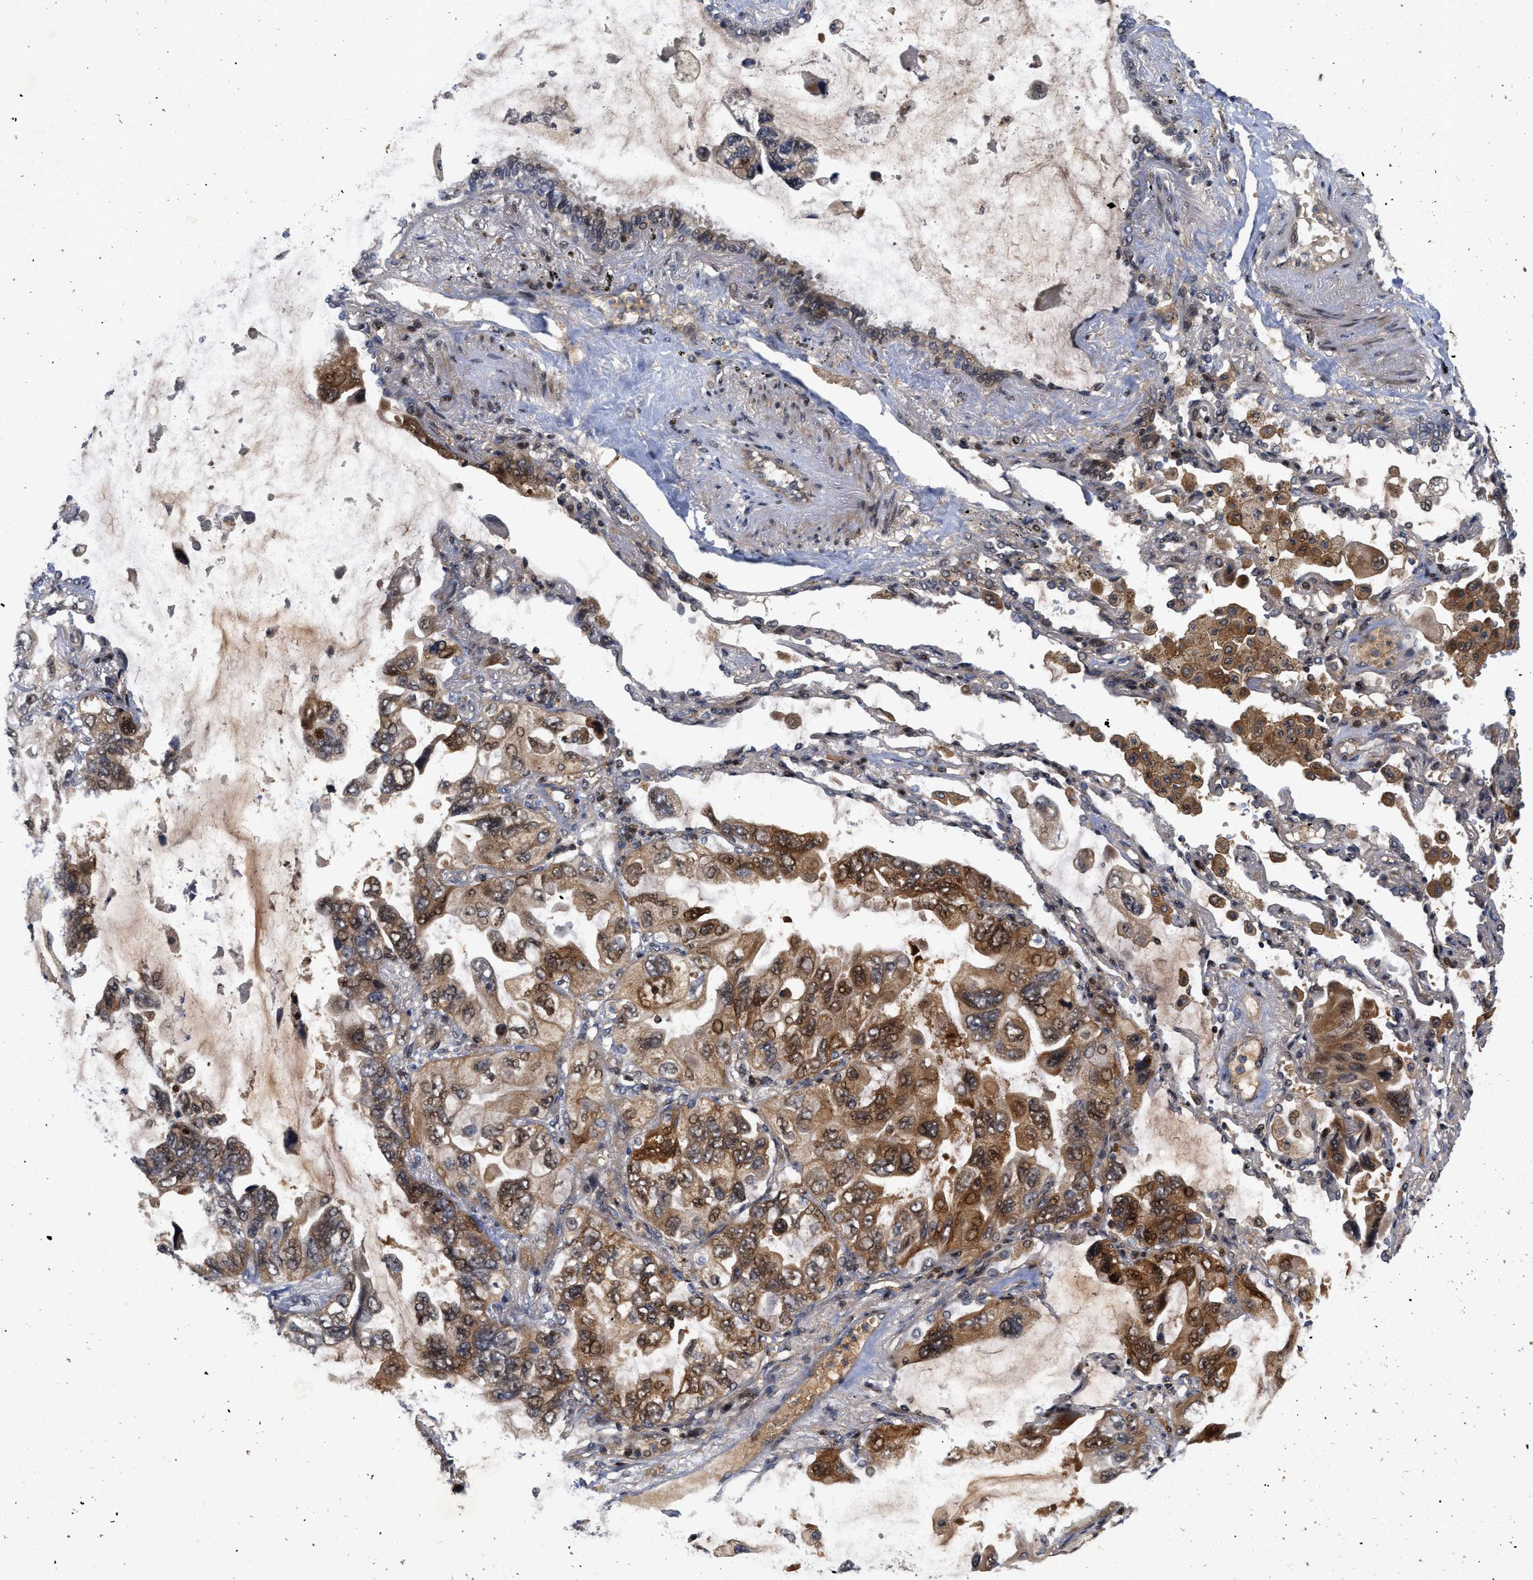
{"staining": {"intensity": "strong", "quantity": ">75%", "location": "cytoplasmic/membranous,nuclear"}, "tissue": "lung cancer", "cell_type": "Tumor cells", "image_type": "cancer", "snomed": [{"axis": "morphology", "description": "Squamous cell carcinoma, NOS"}, {"axis": "topography", "description": "Lung"}], "caption": "Immunohistochemical staining of lung squamous cell carcinoma displays high levels of strong cytoplasmic/membranous and nuclear staining in approximately >75% of tumor cells. The protein is stained brown, and the nuclei are stained in blue (DAB IHC with brightfield microscopy, high magnification).", "gene": "CBR3", "patient": {"sex": "female", "age": 73}}